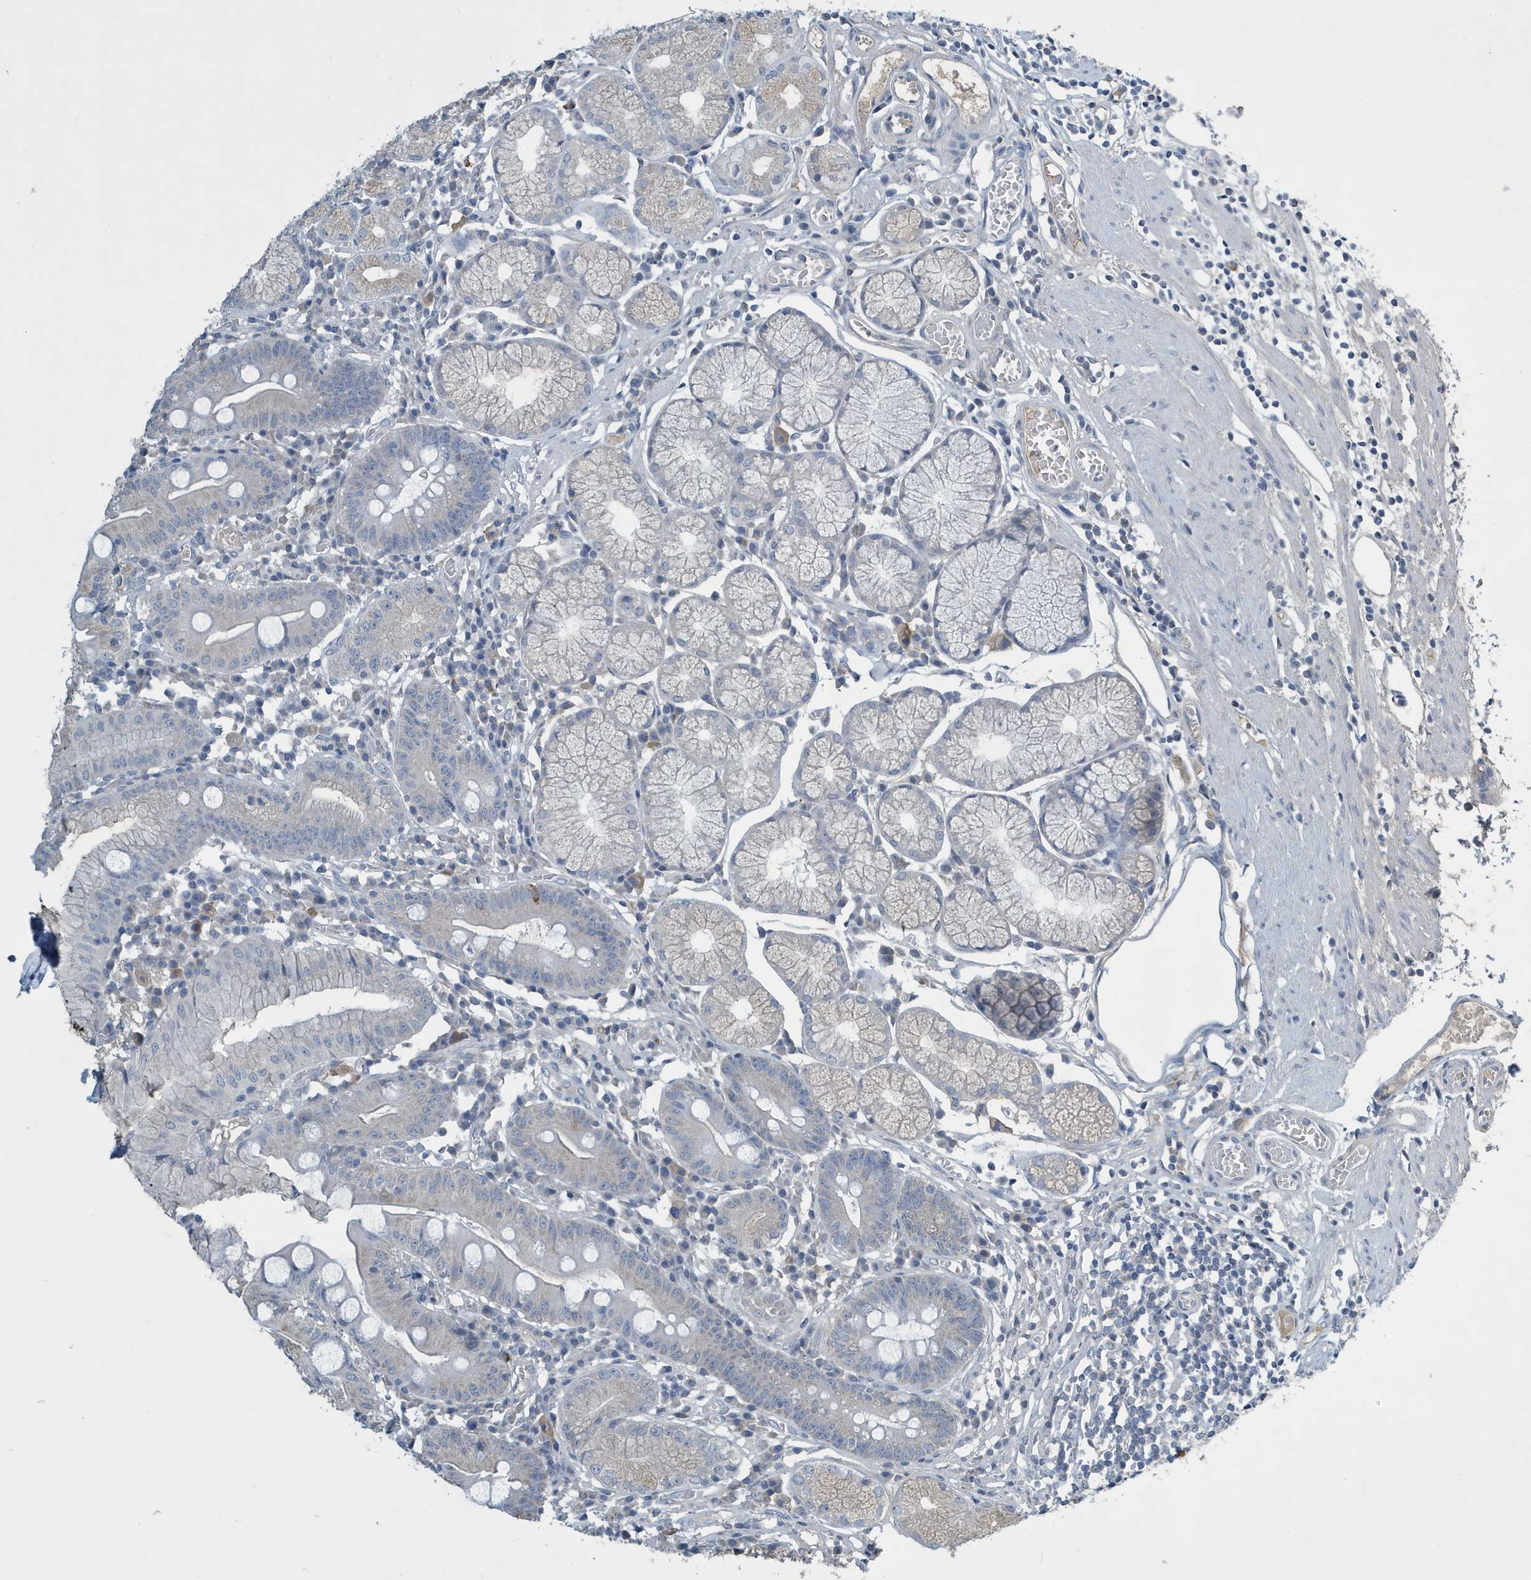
{"staining": {"intensity": "negative", "quantity": "none", "location": "none"}, "tissue": "stomach", "cell_type": "Glandular cells", "image_type": "normal", "snomed": [{"axis": "morphology", "description": "Normal tissue, NOS"}, {"axis": "topography", "description": "Stomach"}], "caption": "Human stomach stained for a protein using IHC demonstrates no expression in glandular cells.", "gene": "UGT2B4", "patient": {"sex": "male", "age": 55}}